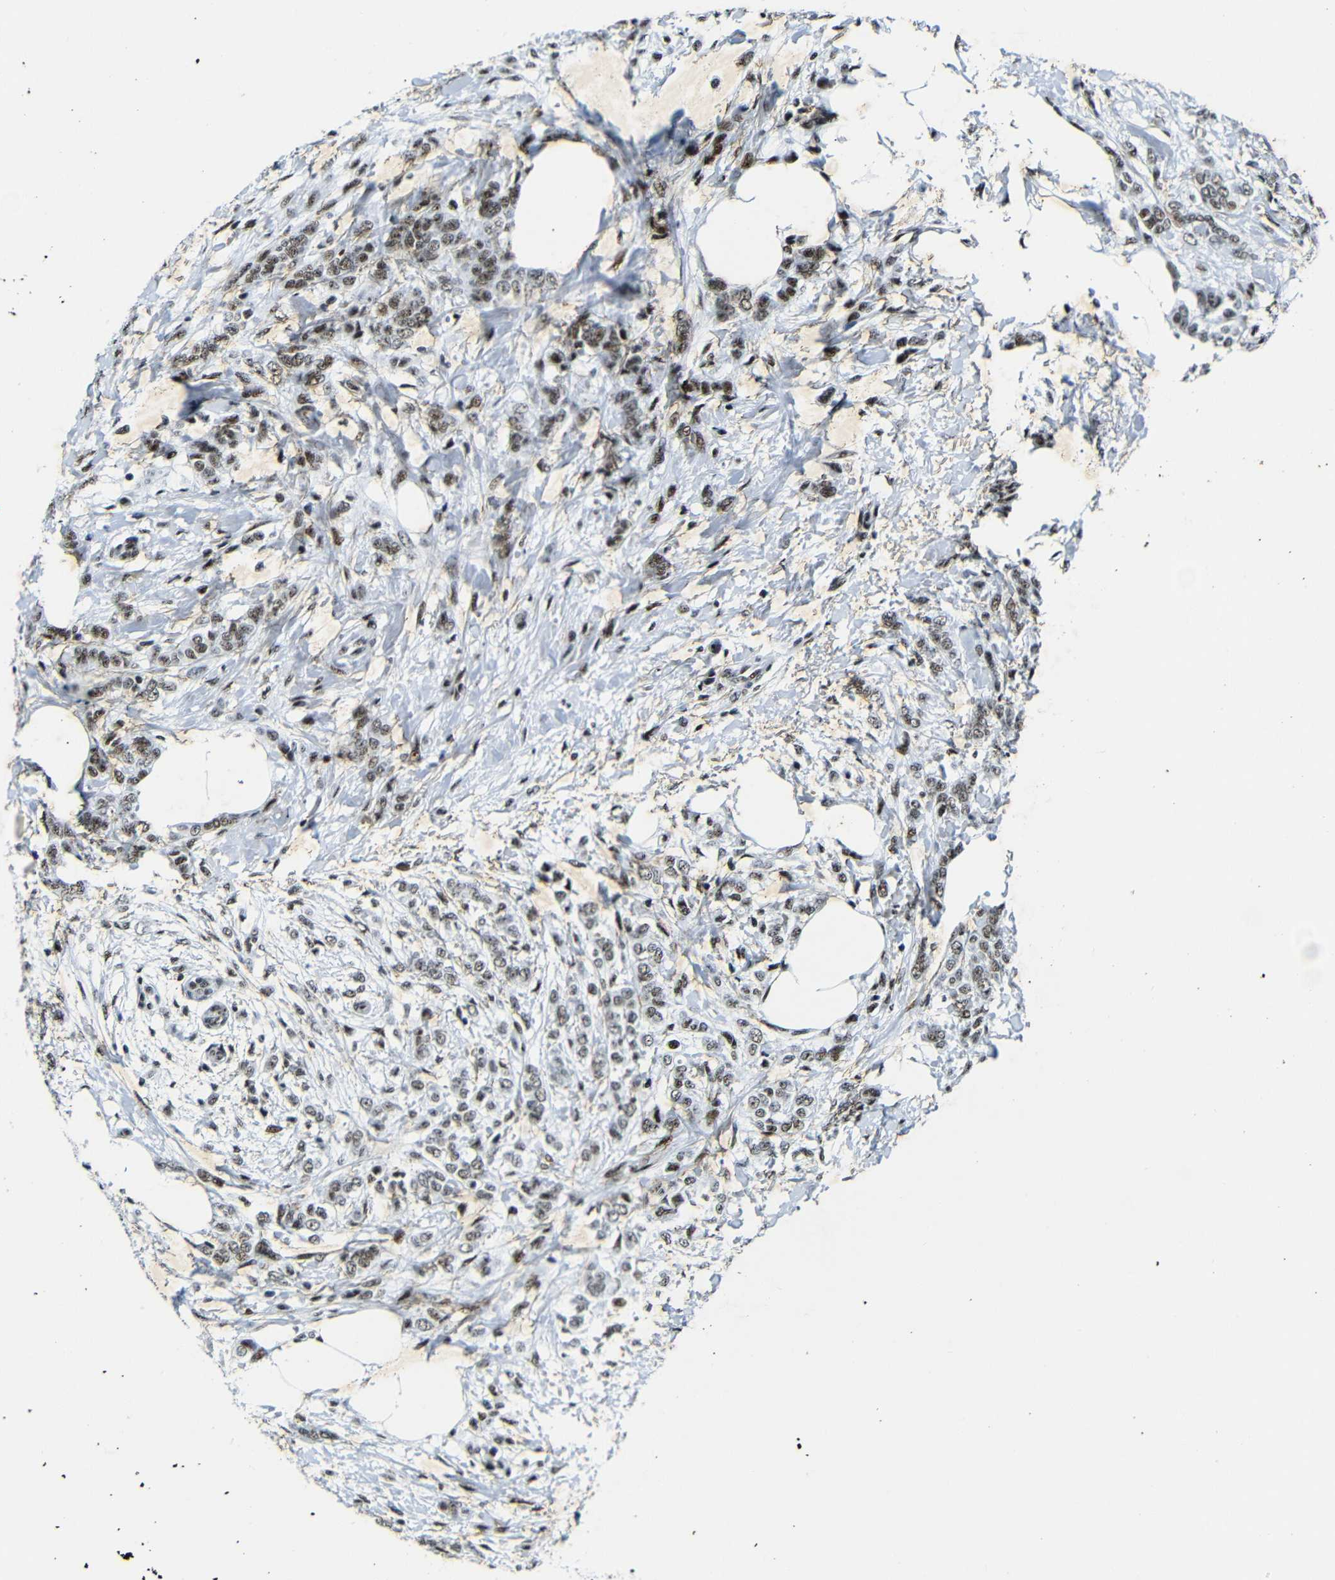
{"staining": {"intensity": "moderate", "quantity": "25%-75%", "location": "nuclear"}, "tissue": "breast cancer", "cell_type": "Tumor cells", "image_type": "cancer", "snomed": [{"axis": "morphology", "description": "Lobular carcinoma, in situ"}, {"axis": "morphology", "description": "Lobular carcinoma"}, {"axis": "topography", "description": "Breast"}], "caption": "Breast cancer (lobular carcinoma in situ) stained for a protein (brown) shows moderate nuclear positive positivity in approximately 25%-75% of tumor cells.", "gene": "SRSF1", "patient": {"sex": "female", "age": 41}}